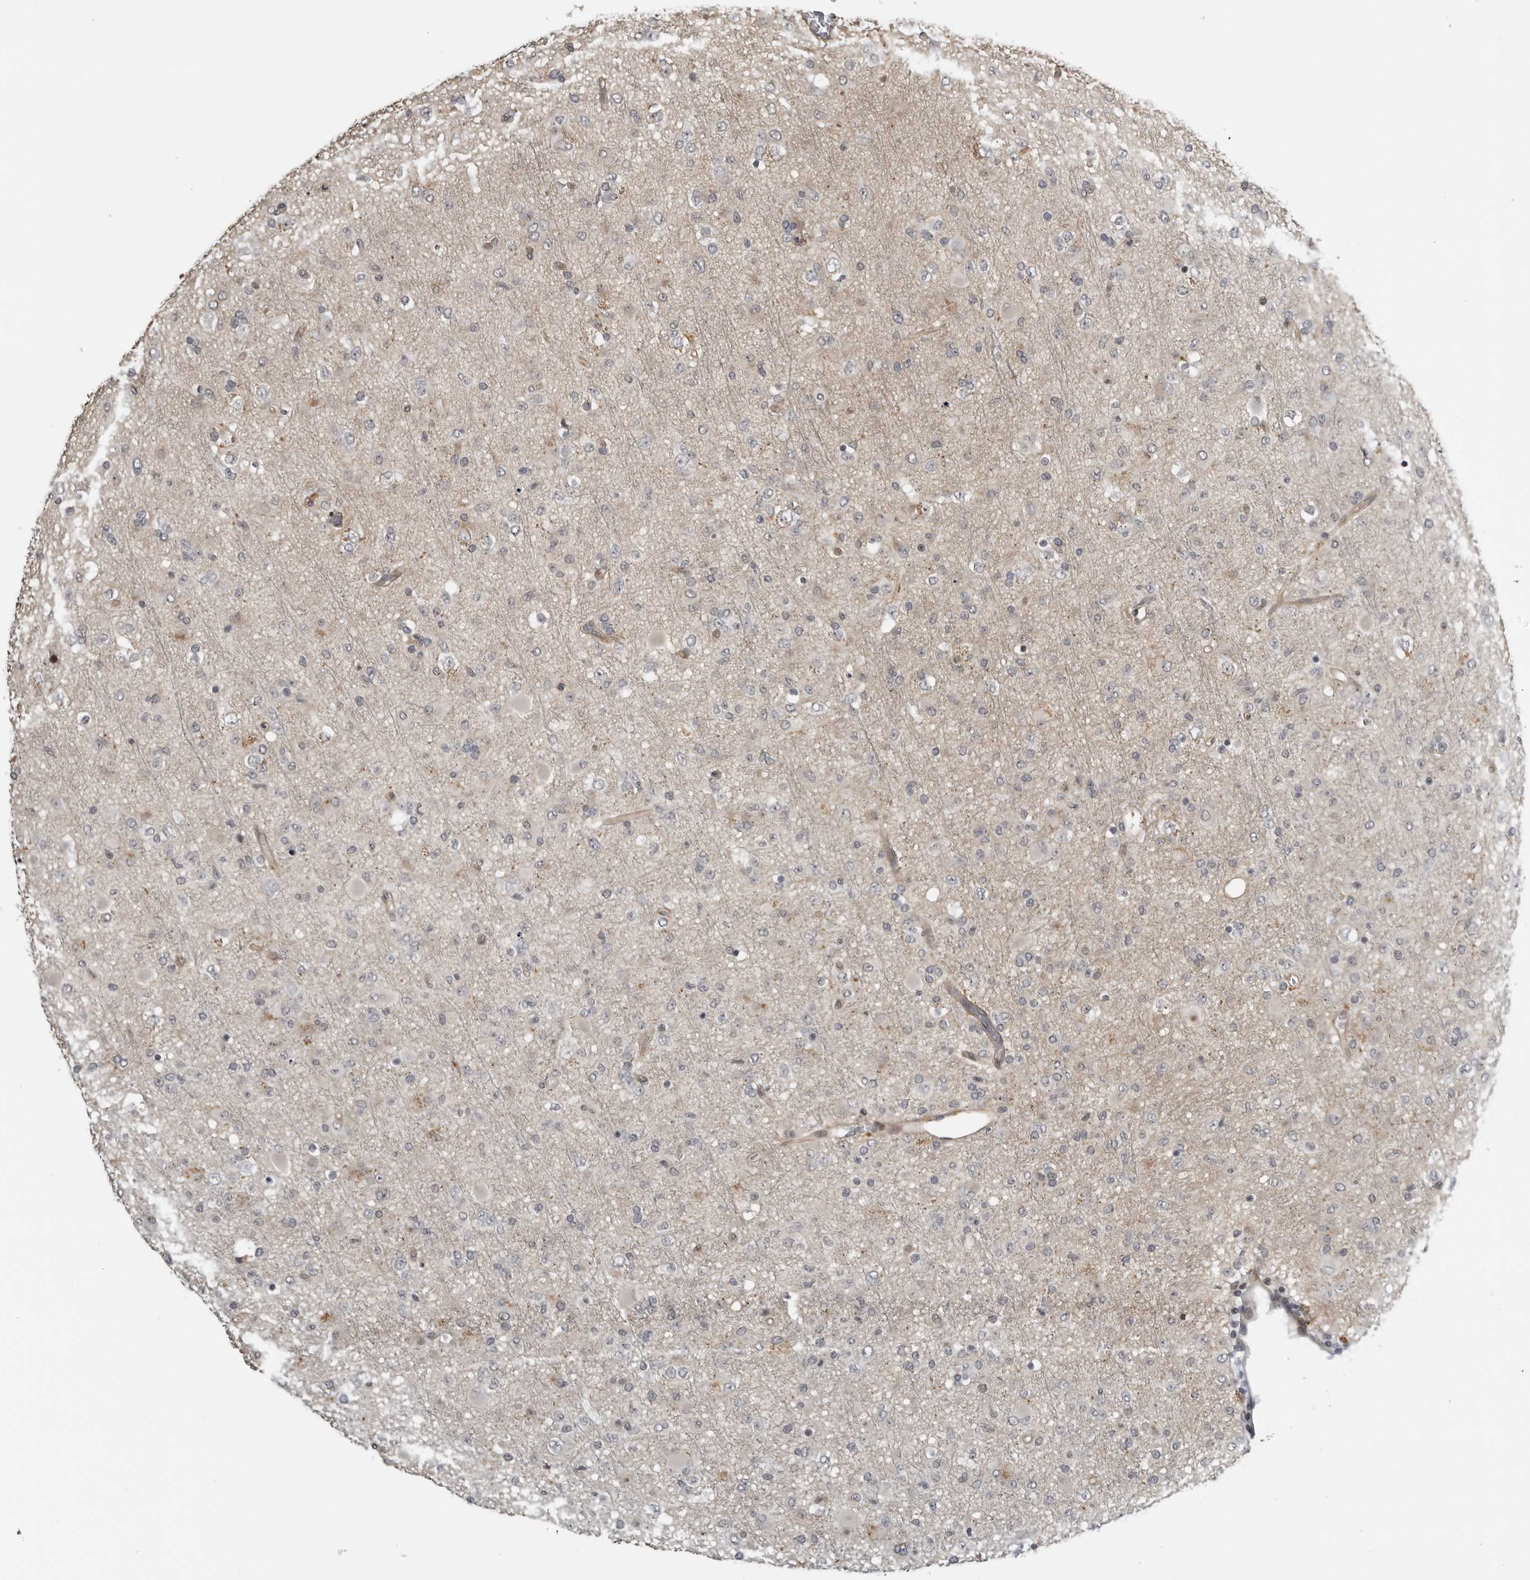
{"staining": {"intensity": "negative", "quantity": "none", "location": "none"}, "tissue": "glioma", "cell_type": "Tumor cells", "image_type": "cancer", "snomed": [{"axis": "morphology", "description": "Glioma, malignant, Low grade"}, {"axis": "topography", "description": "Brain"}], "caption": "This is an IHC micrograph of human glioma. There is no positivity in tumor cells.", "gene": "PRRX2", "patient": {"sex": "male", "age": 65}}